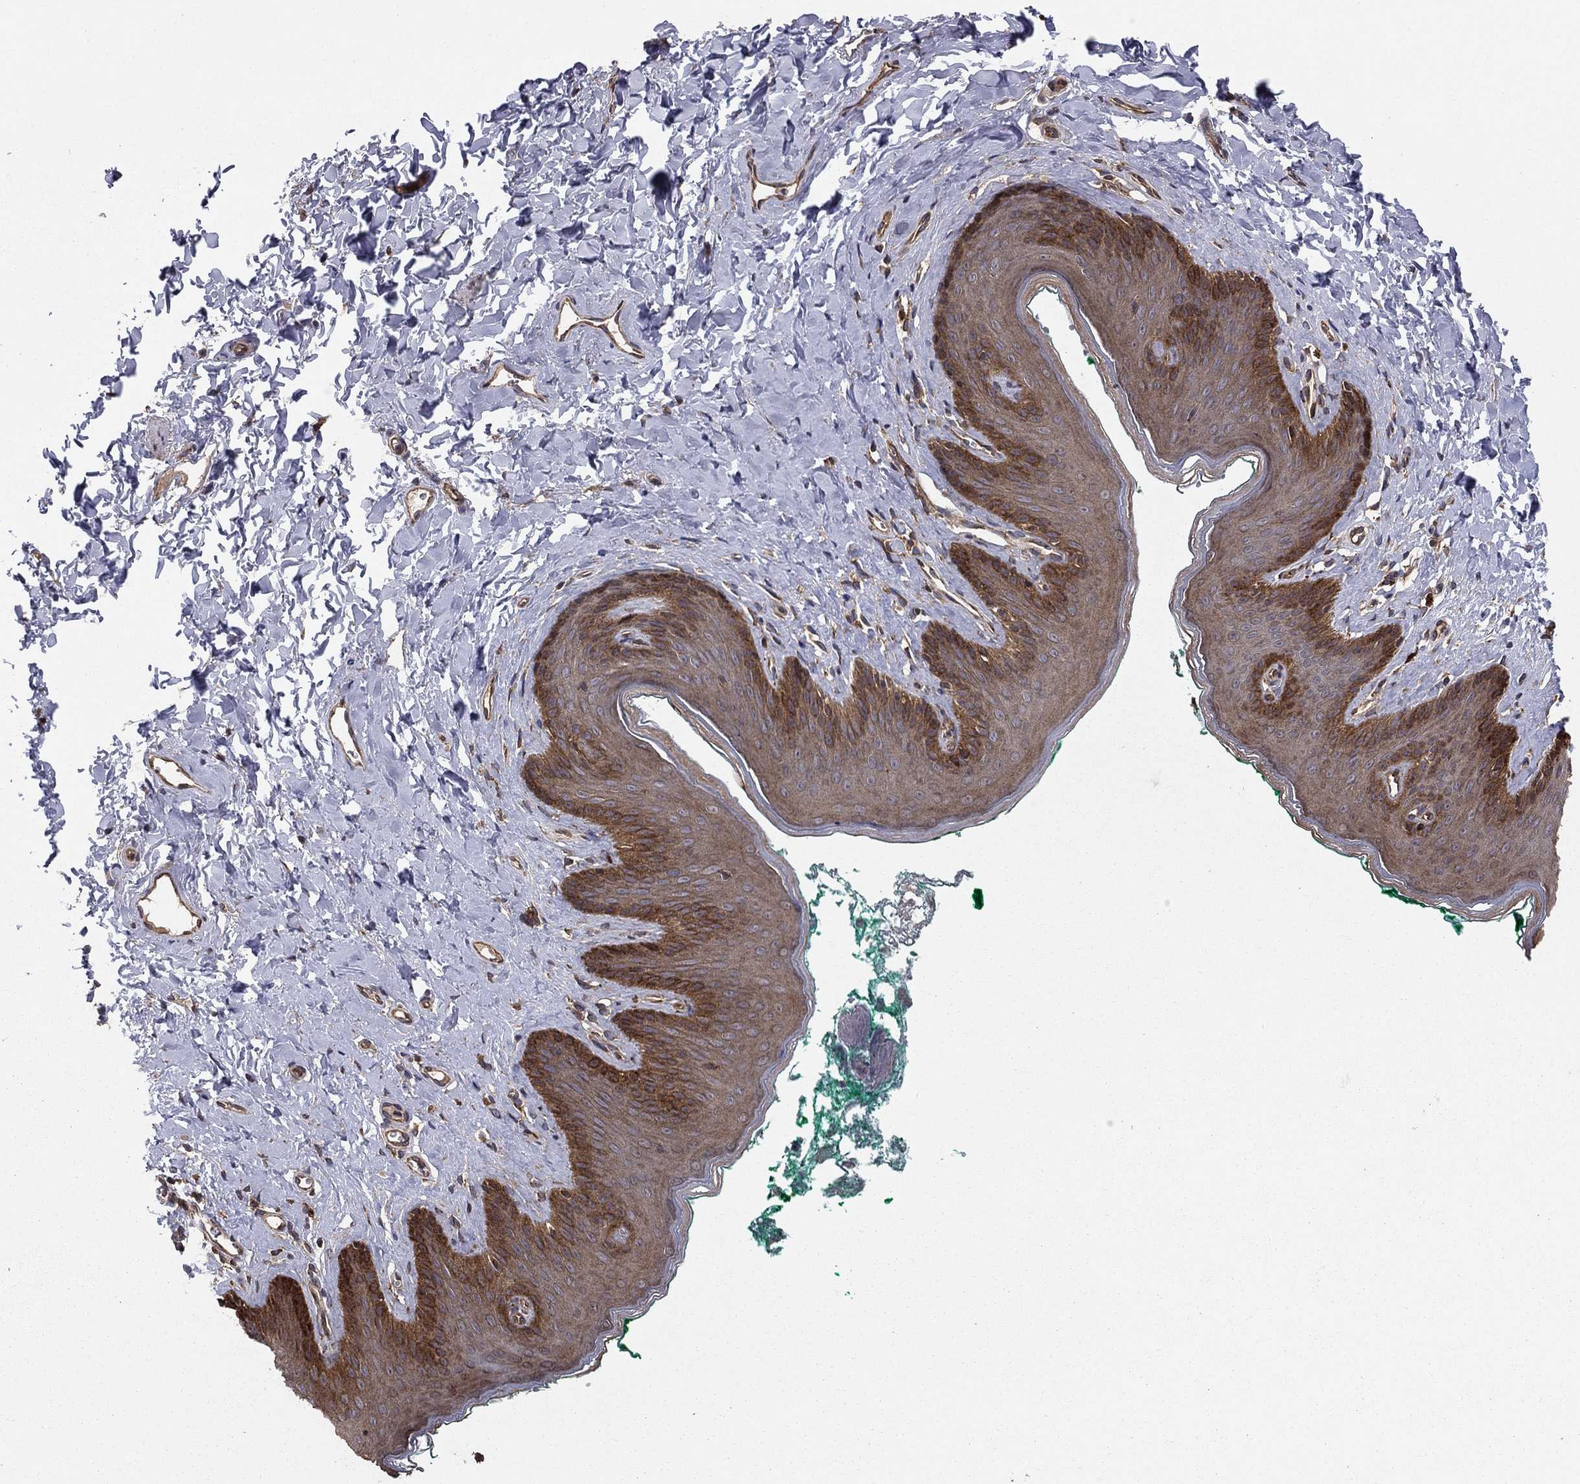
{"staining": {"intensity": "moderate", "quantity": "<25%", "location": "cytoplasmic/membranous"}, "tissue": "skin", "cell_type": "Epidermal cells", "image_type": "normal", "snomed": [{"axis": "morphology", "description": "Normal tissue, NOS"}, {"axis": "topography", "description": "Vulva"}], "caption": "Immunohistochemical staining of benign human skin displays <25% levels of moderate cytoplasmic/membranous protein expression in approximately <25% of epidermal cells.", "gene": "BABAM2", "patient": {"sex": "female", "age": 66}}